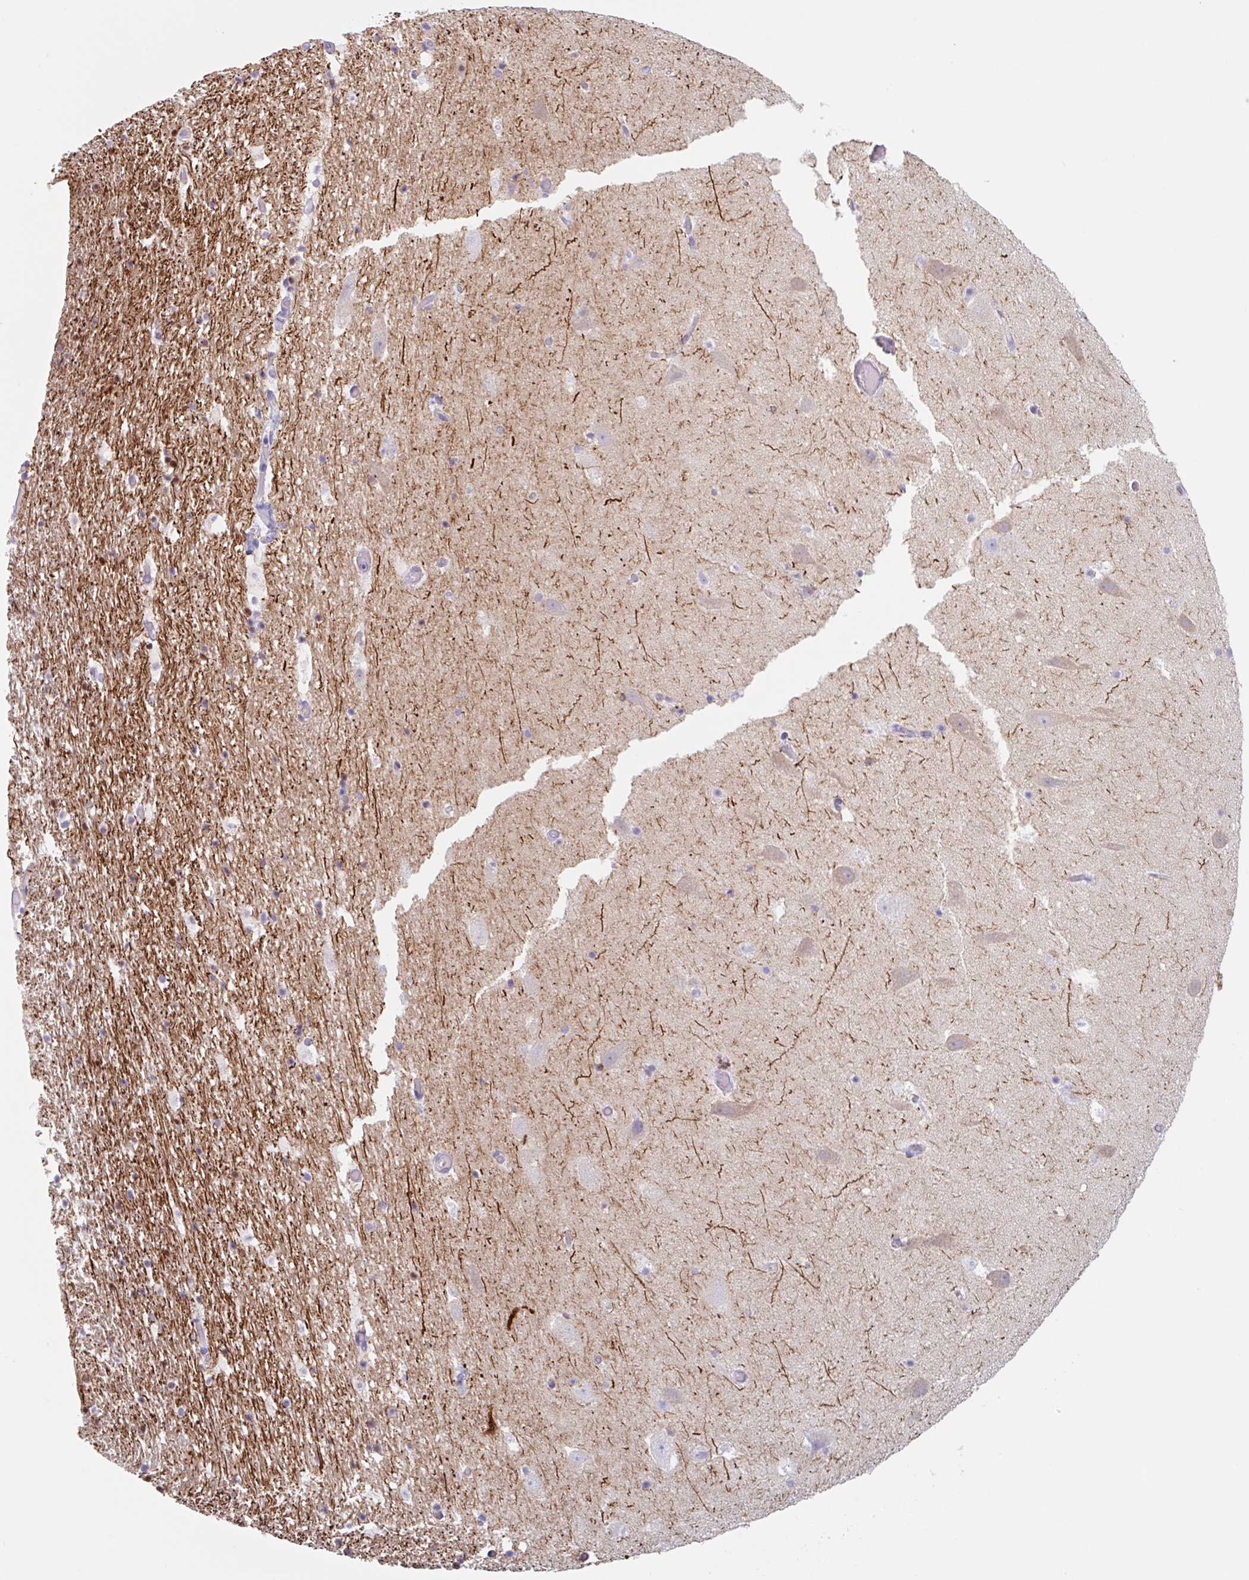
{"staining": {"intensity": "negative", "quantity": "none", "location": "none"}, "tissue": "hippocampus", "cell_type": "Glial cells", "image_type": "normal", "snomed": [{"axis": "morphology", "description": "Normal tissue, NOS"}, {"axis": "topography", "description": "Hippocampus"}], "caption": "High power microscopy photomicrograph of an IHC image of benign hippocampus, revealing no significant expression in glial cells.", "gene": "EMC4", "patient": {"sex": "female", "age": 42}}